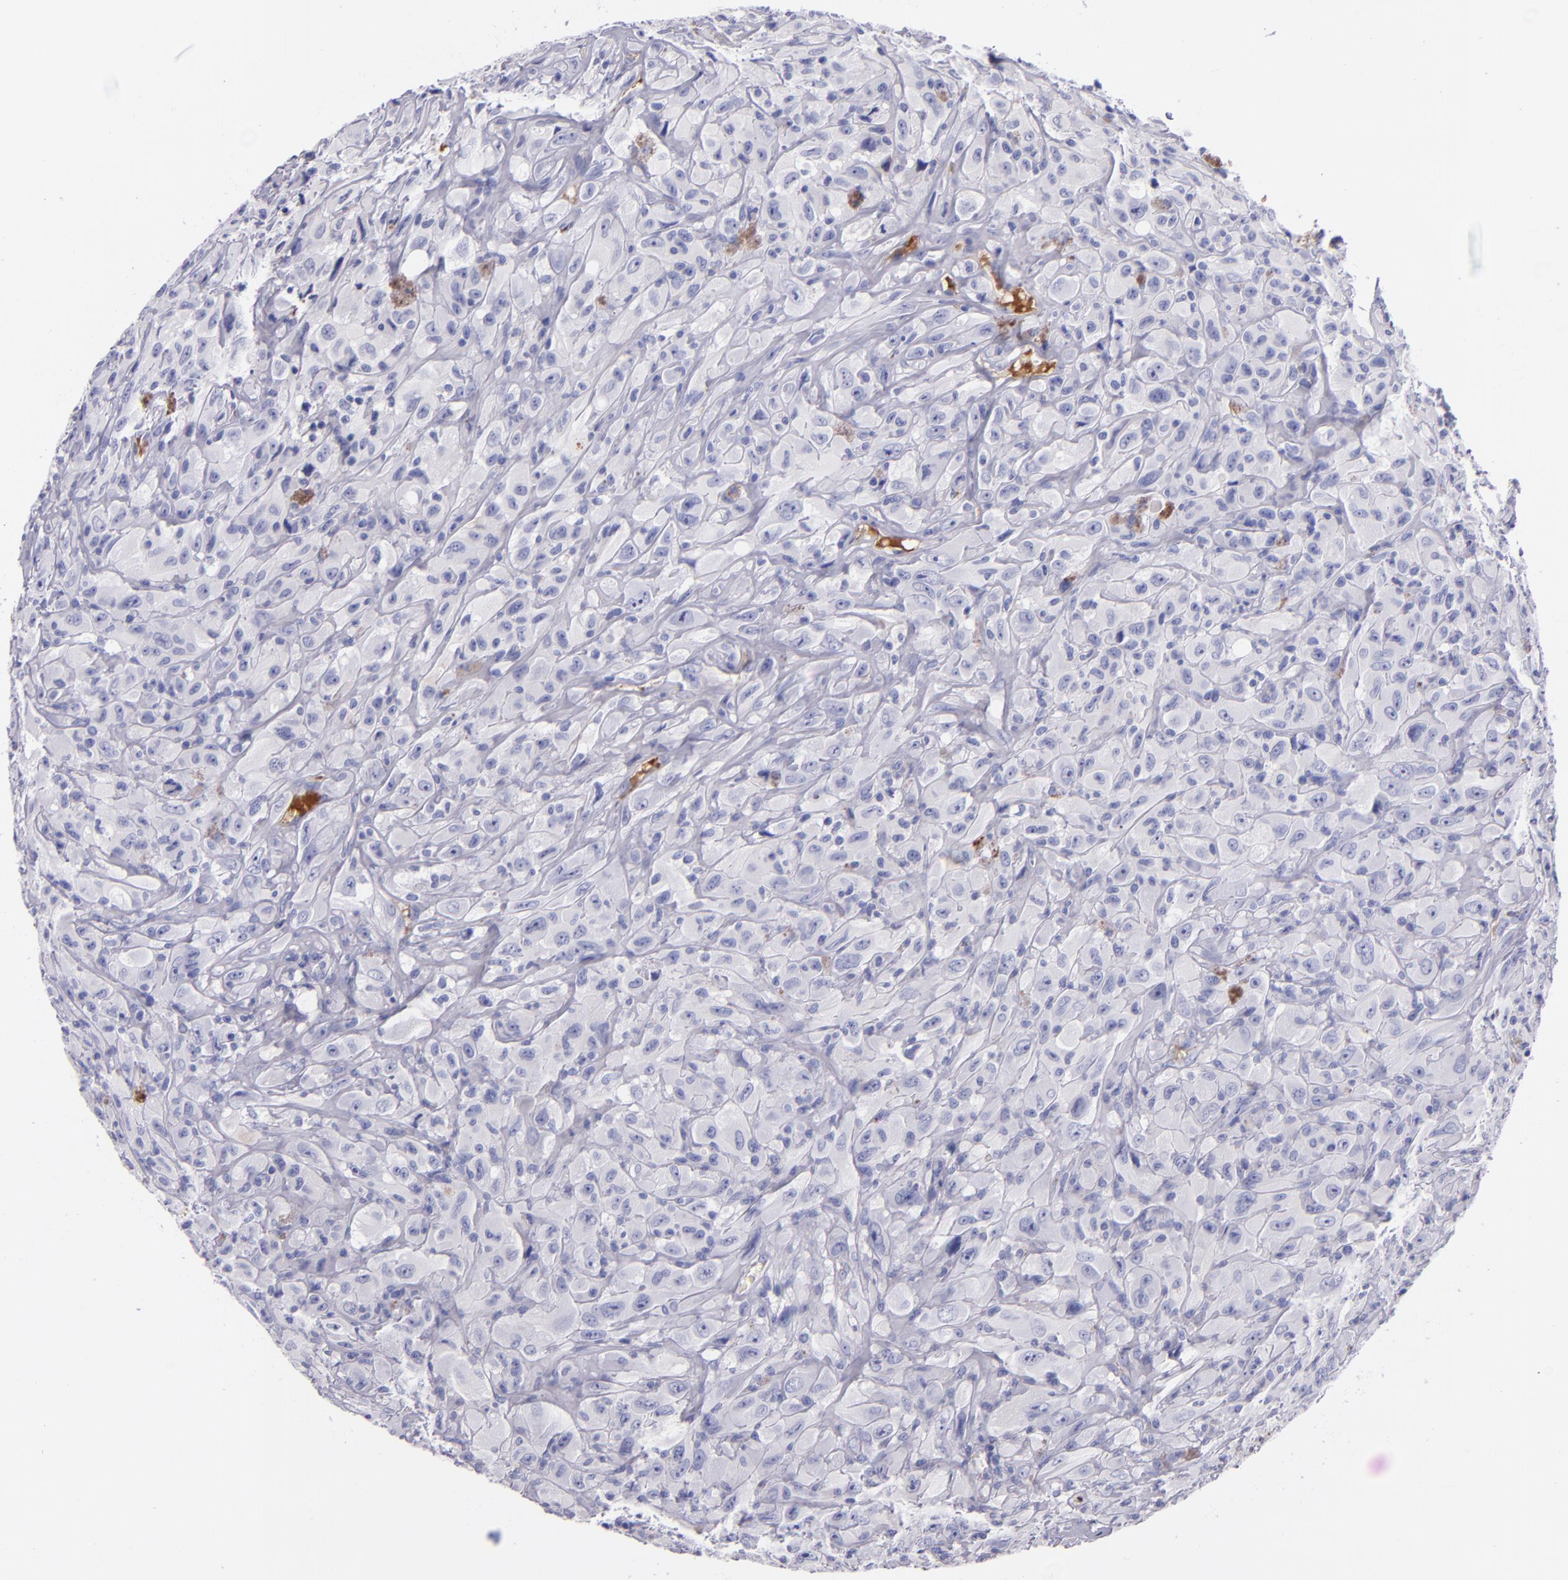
{"staining": {"intensity": "negative", "quantity": "none", "location": "none"}, "tissue": "glioma", "cell_type": "Tumor cells", "image_type": "cancer", "snomed": [{"axis": "morphology", "description": "Glioma, malignant, High grade"}, {"axis": "topography", "description": "Brain"}], "caption": "This is an immunohistochemistry (IHC) photomicrograph of human malignant glioma (high-grade). There is no positivity in tumor cells.", "gene": "KNG1", "patient": {"sex": "male", "age": 48}}